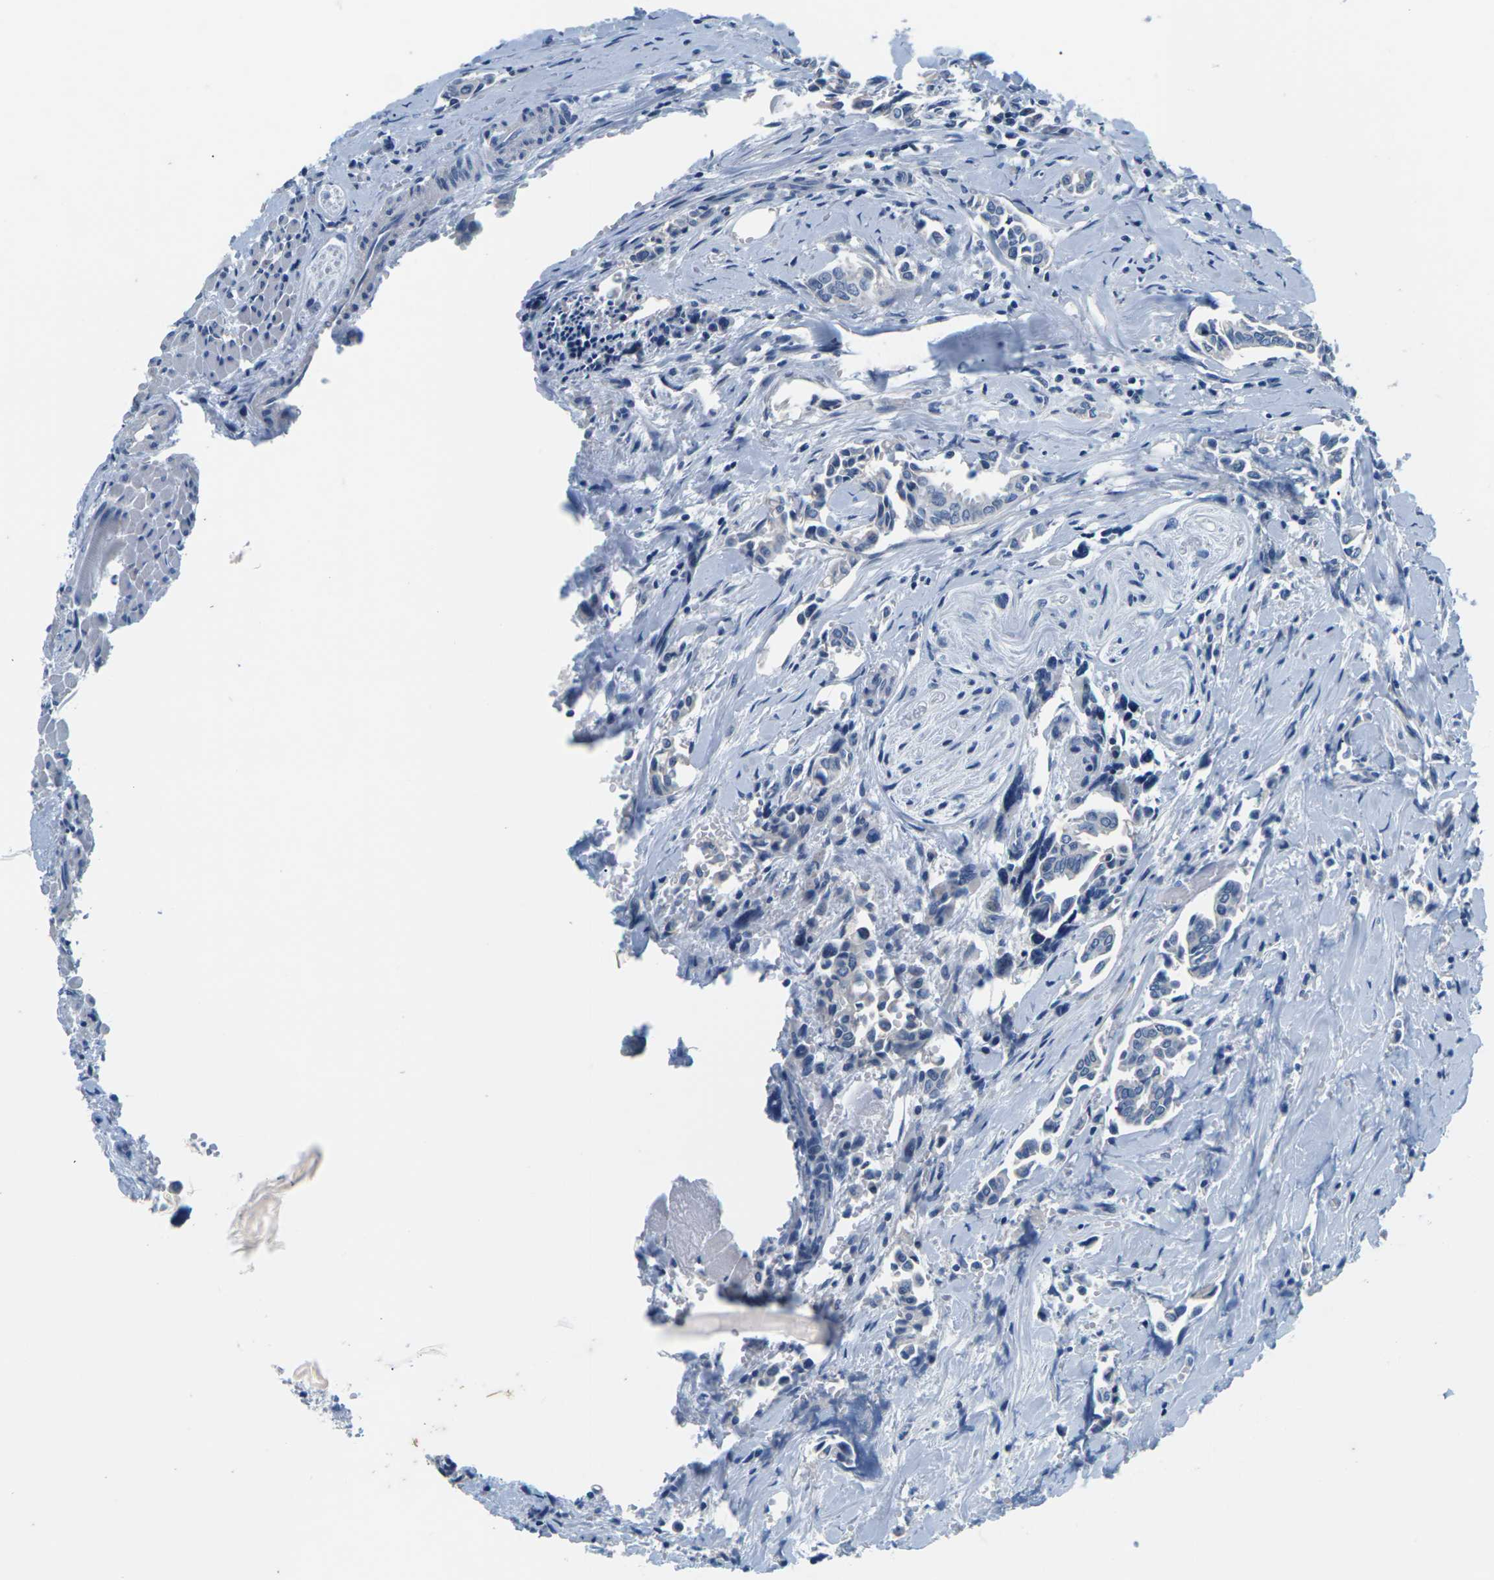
{"staining": {"intensity": "negative", "quantity": "none", "location": "none"}, "tissue": "head and neck cancer", "cell_type": "Tumor cells", "image_type": "cancer", "snomed": [{"axis": "morphology", "description": "Adenocarcinoma, NOS"}, {"axis": "topography", "description": "Salivary gland"}, {"axis": "topography", "description": "Head-Neck"}], "caption": "Immunohistochemical staining of head and neck cancer shows no significant positivity in tumor cells. (DAB immunohistochemistry (IHC), high magnification).", "gene": "UMOD", "patient": {"sex": "female", "age": 59}}